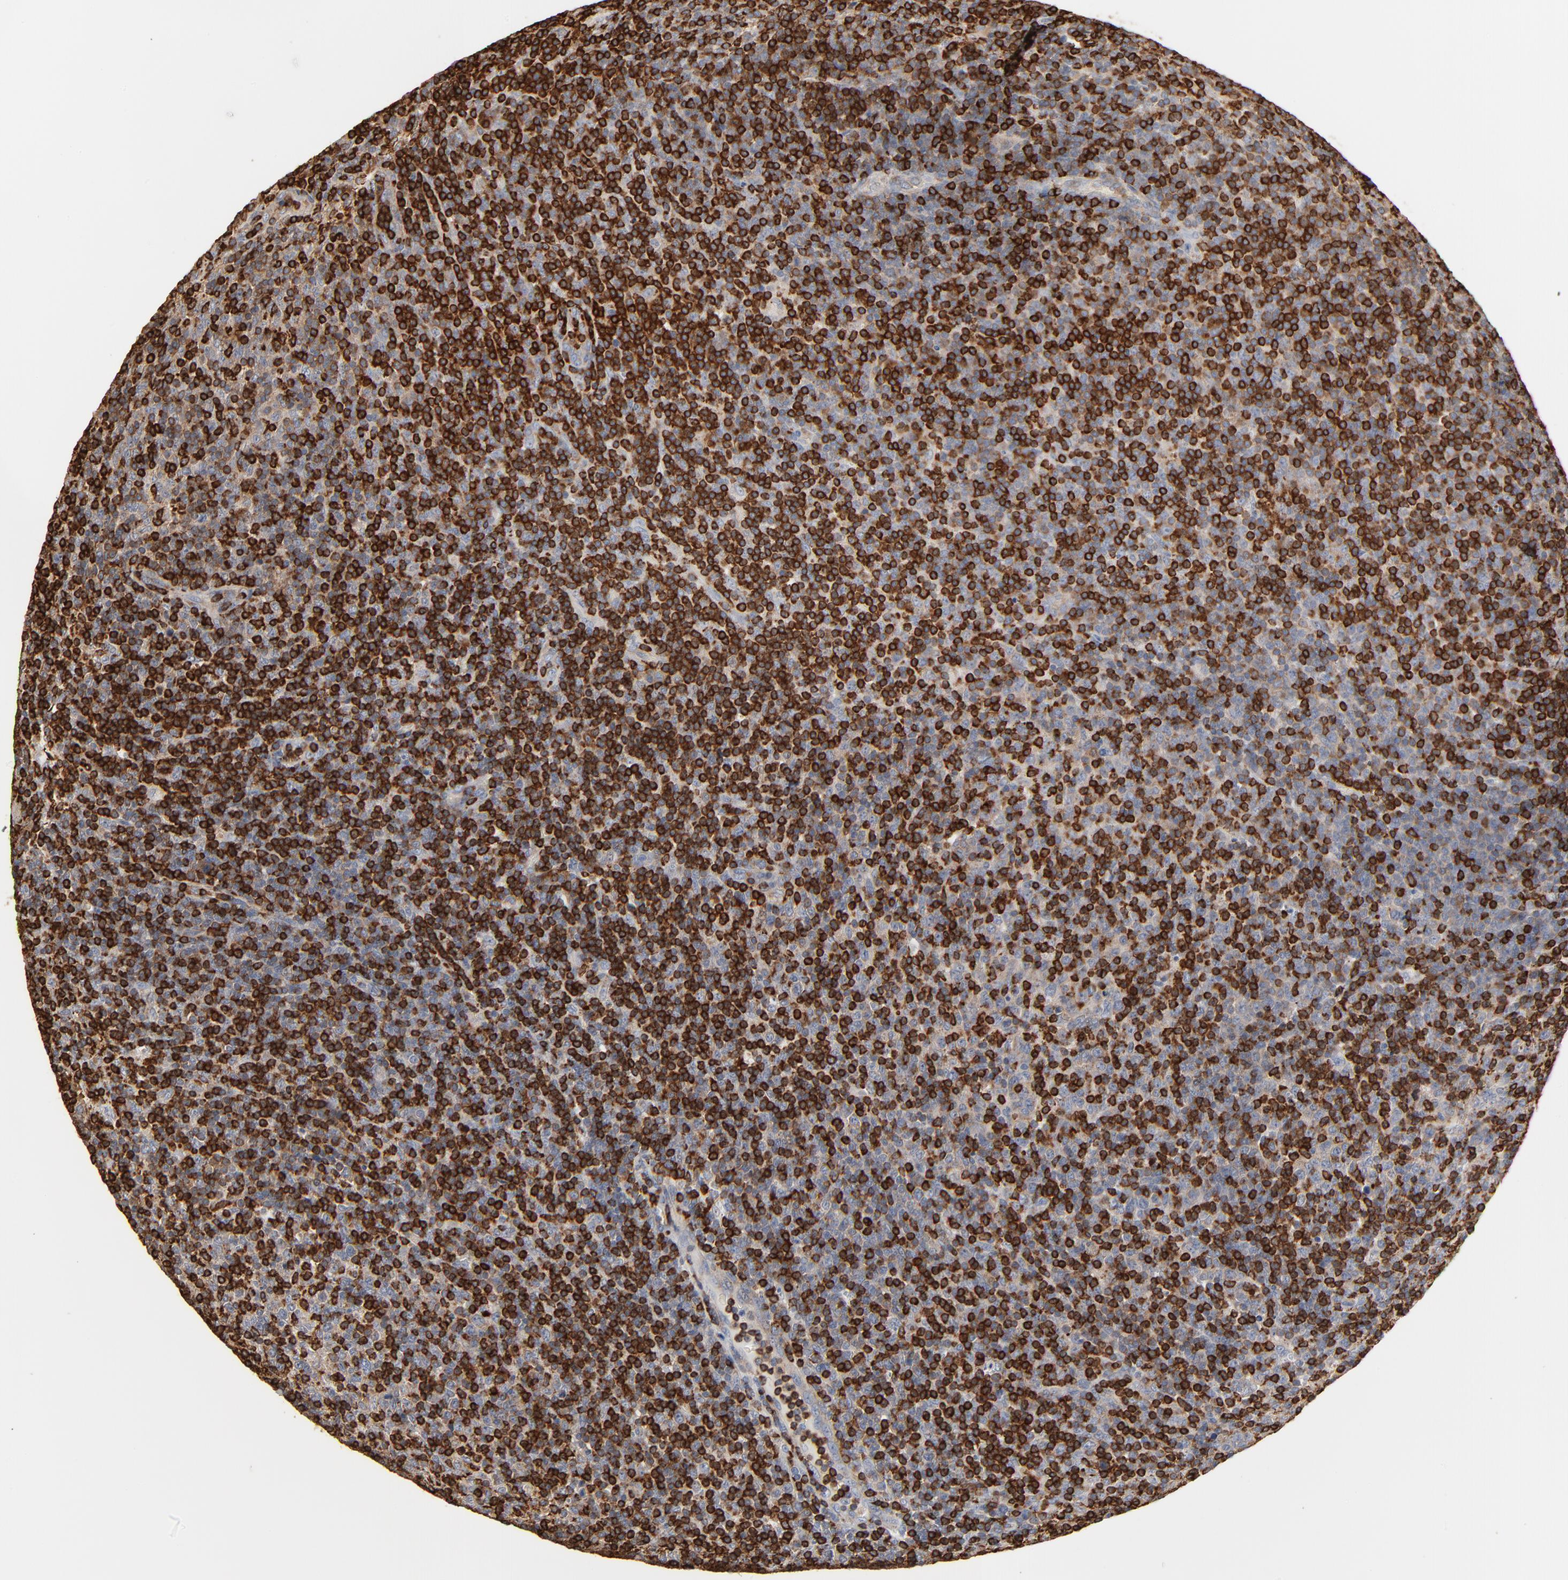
{"staining": {"intensity": "moderate", "quantity": "25%-75%", "location": "cytoplasmic/membranous"}, "tissue": "lymphoma", "cell_type": "Tumor cells", "image_type": "cancer", "snomed": [{"axis": "morphology", "description": "Malignant lymphoma, non-Hodgkin's type, Low grade"}, {"axis": "topography", "description": "Lymph node"}], "caption": "Immunohistochemistry (IHC) micrograph of neoplastic tissue: human lymphoma stained using immunohistochemistry (IHC) shows medium levels of moderate protein expression localized specifically in the cytoplasmic/membranous of tumor cells, appearing as a cytoplasmic/membranous brown color.", "gene": "SH3KBP1", "patient": {"sex": "male", "age": 70}}